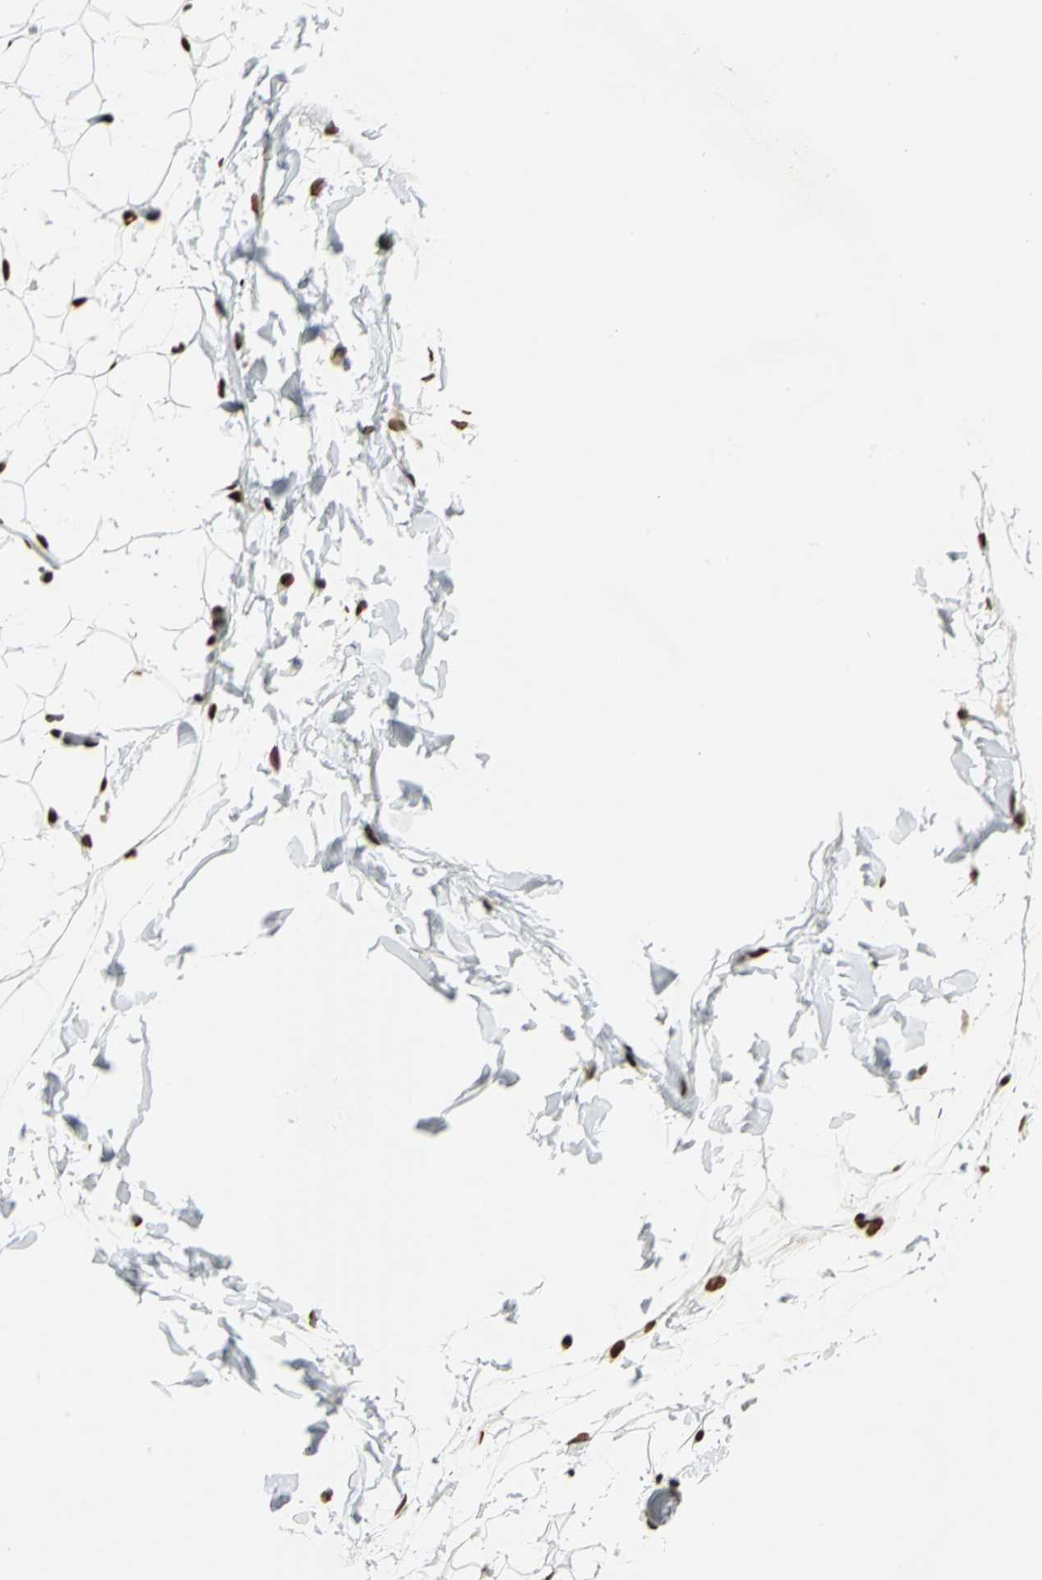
{"staining": {"intensity": "strong", "quantity": ">75%", "location": "nuclear"}, "tissue": "adipose tissue", "cell_type": "Adipocytes", "image_type": "normal", "snomed": [{"axis": "morphology", "description": "Normal tissue, NOS"}, {"axis": "topography", "description": "Soft tissue"}], "caption": "Immunohistochemistry micrograph of benign adipose tissue: adipose tissue stained using IHC shows high levels of strong protein expression localized specifically in the nuclear of adipocytes, appearing as a nuclear brown color.", "gene": "HMGB1", "patient": {"sex": "male", "age": 26}}